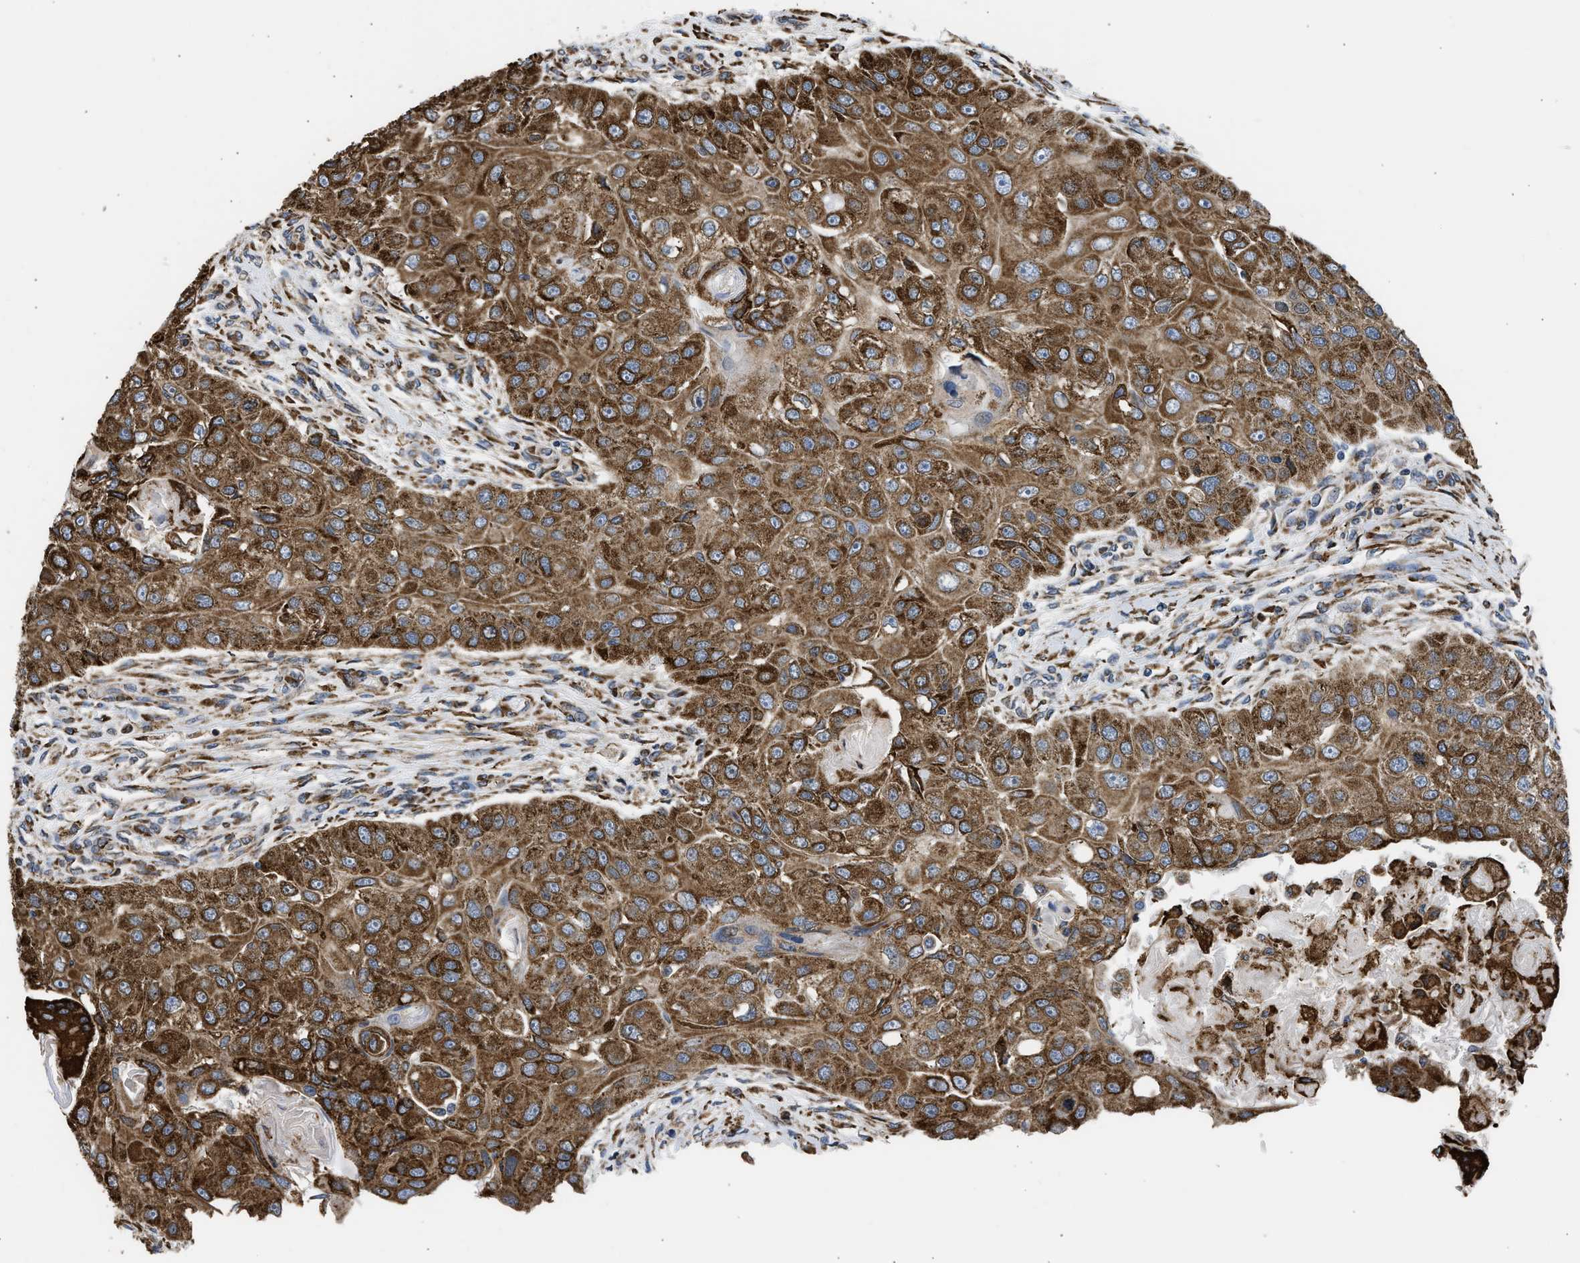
{"staining": {"intensity": "strong", "quantity": ">75%", "location": "cytoplasmic/membranous"}, "tissue": "head and neck cancer", "cell_type": "Tumor cells", "image_type": "cancer", "snomed": [{"axis": "morphology", "description": "Normal tissue, NOS"}, {"axis": "morphology", "description": "Squamous cell carcinoma, NOS"}, {"axis": "topography", "description": "Skeletal muscle"}, {"axis": "topography", "description": "Head-Neck"}], "caption": "Squamous cell carcinoma (head and neck) tissue exhibits strong cytoplasmic/membranous positivity in approximately >75% of tumor cells, visualized by immunohistochemistry.", "gene": "CYCS", "patient": {"sex": "male", "age": 51}}